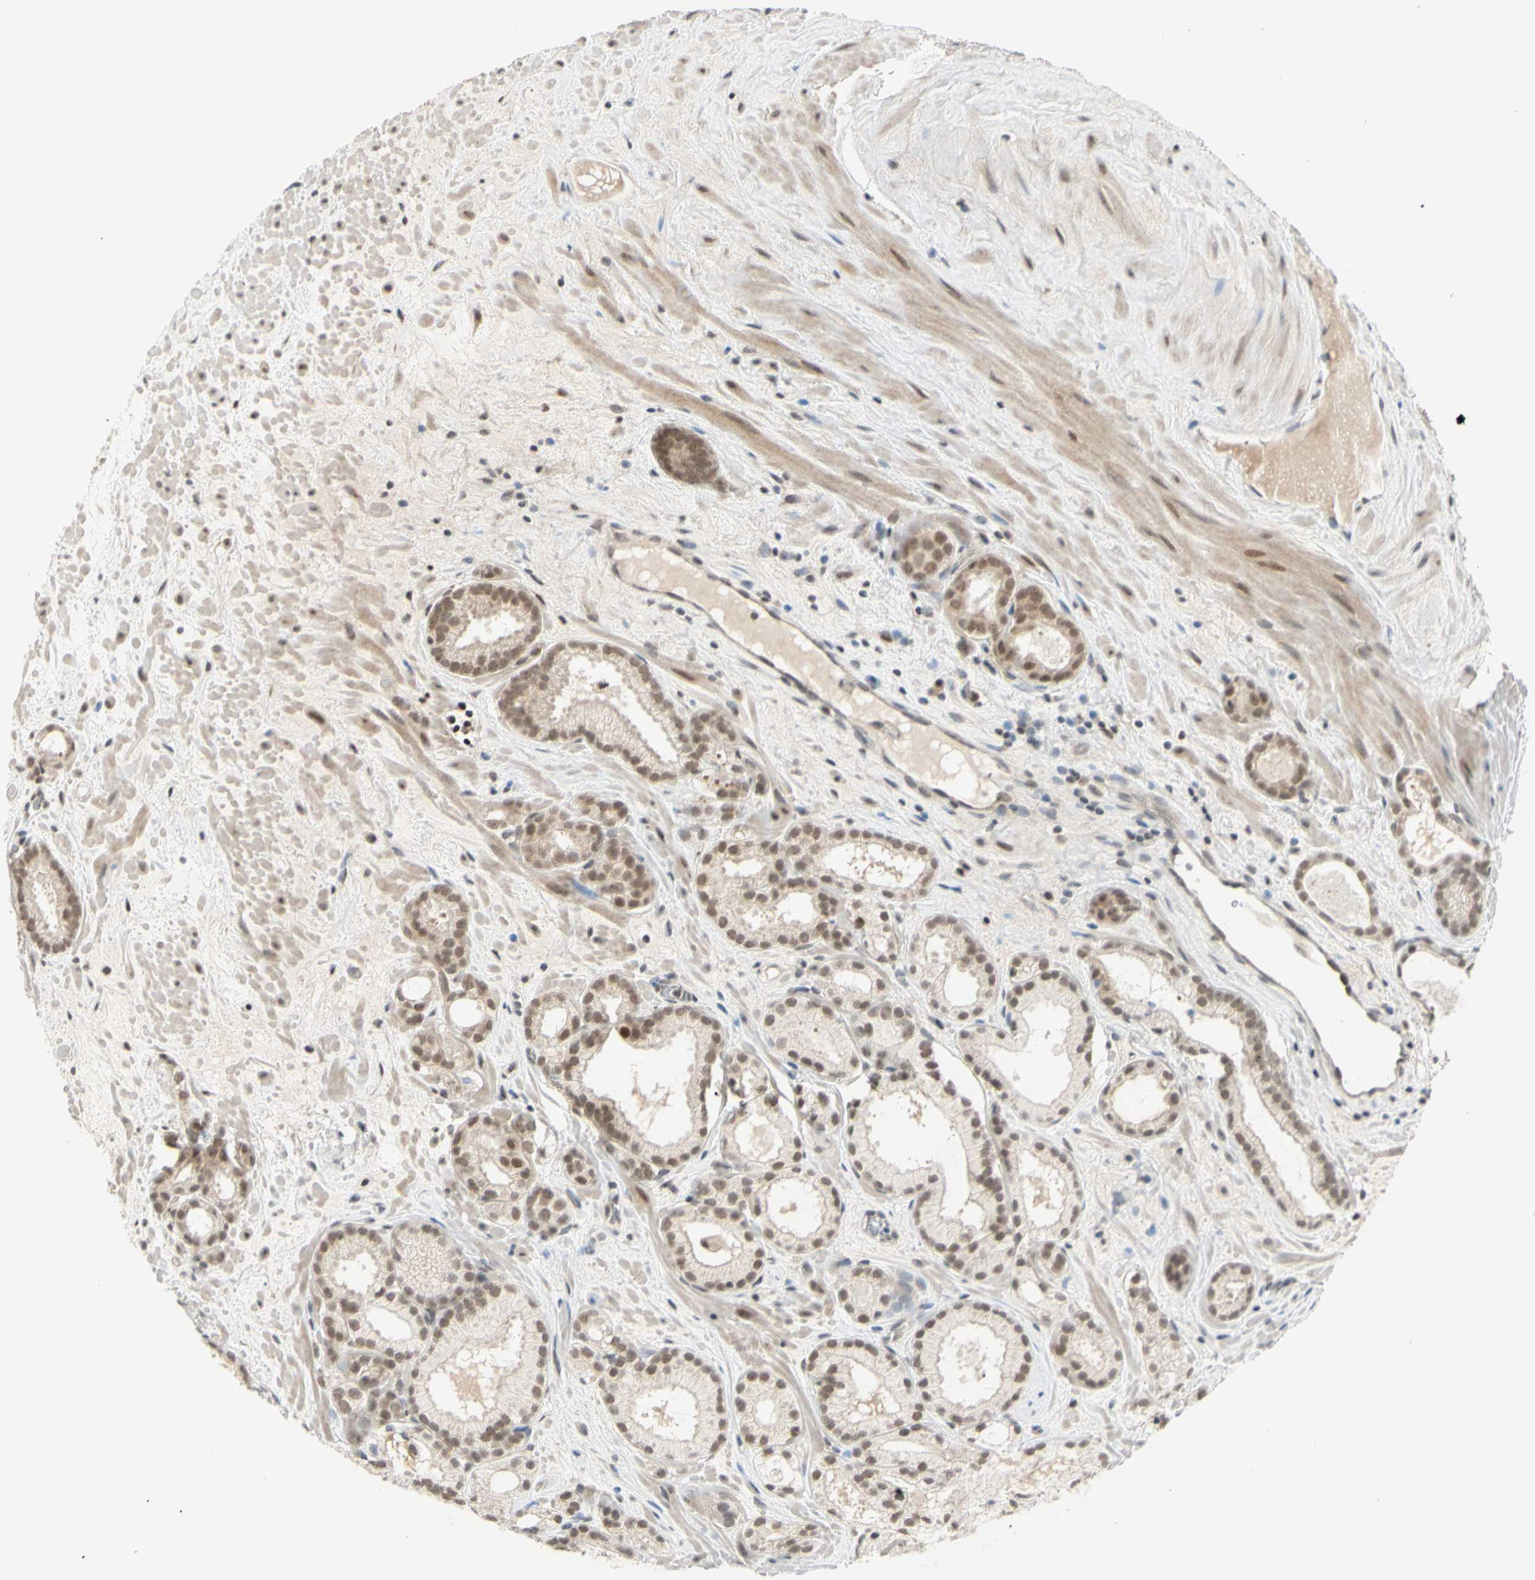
{"staining": {"intensity": "moderate", "quantity": ">75%", "location": "cytoplasmic/membranous,nuclear"}, "tissue": "prostate cancer", "cell_type": "Tumor cells", "image_type": "cancer", "snomed": [{"axis": "morphology", "description": "Adenocarcinoma, Low grade"}, {"axis": "topography", "description": "Prostate"}], "caption": "Immunohistochemistry (DAB) staining of adenocarcinoma (low-grade) (prostate) exhibits moderate cytoplasmic/membranous and nuclear protein positivity in about >75% of tumor cells.", "gene": "BRMS1", "patient": {"sex": "male", "age": 57}}